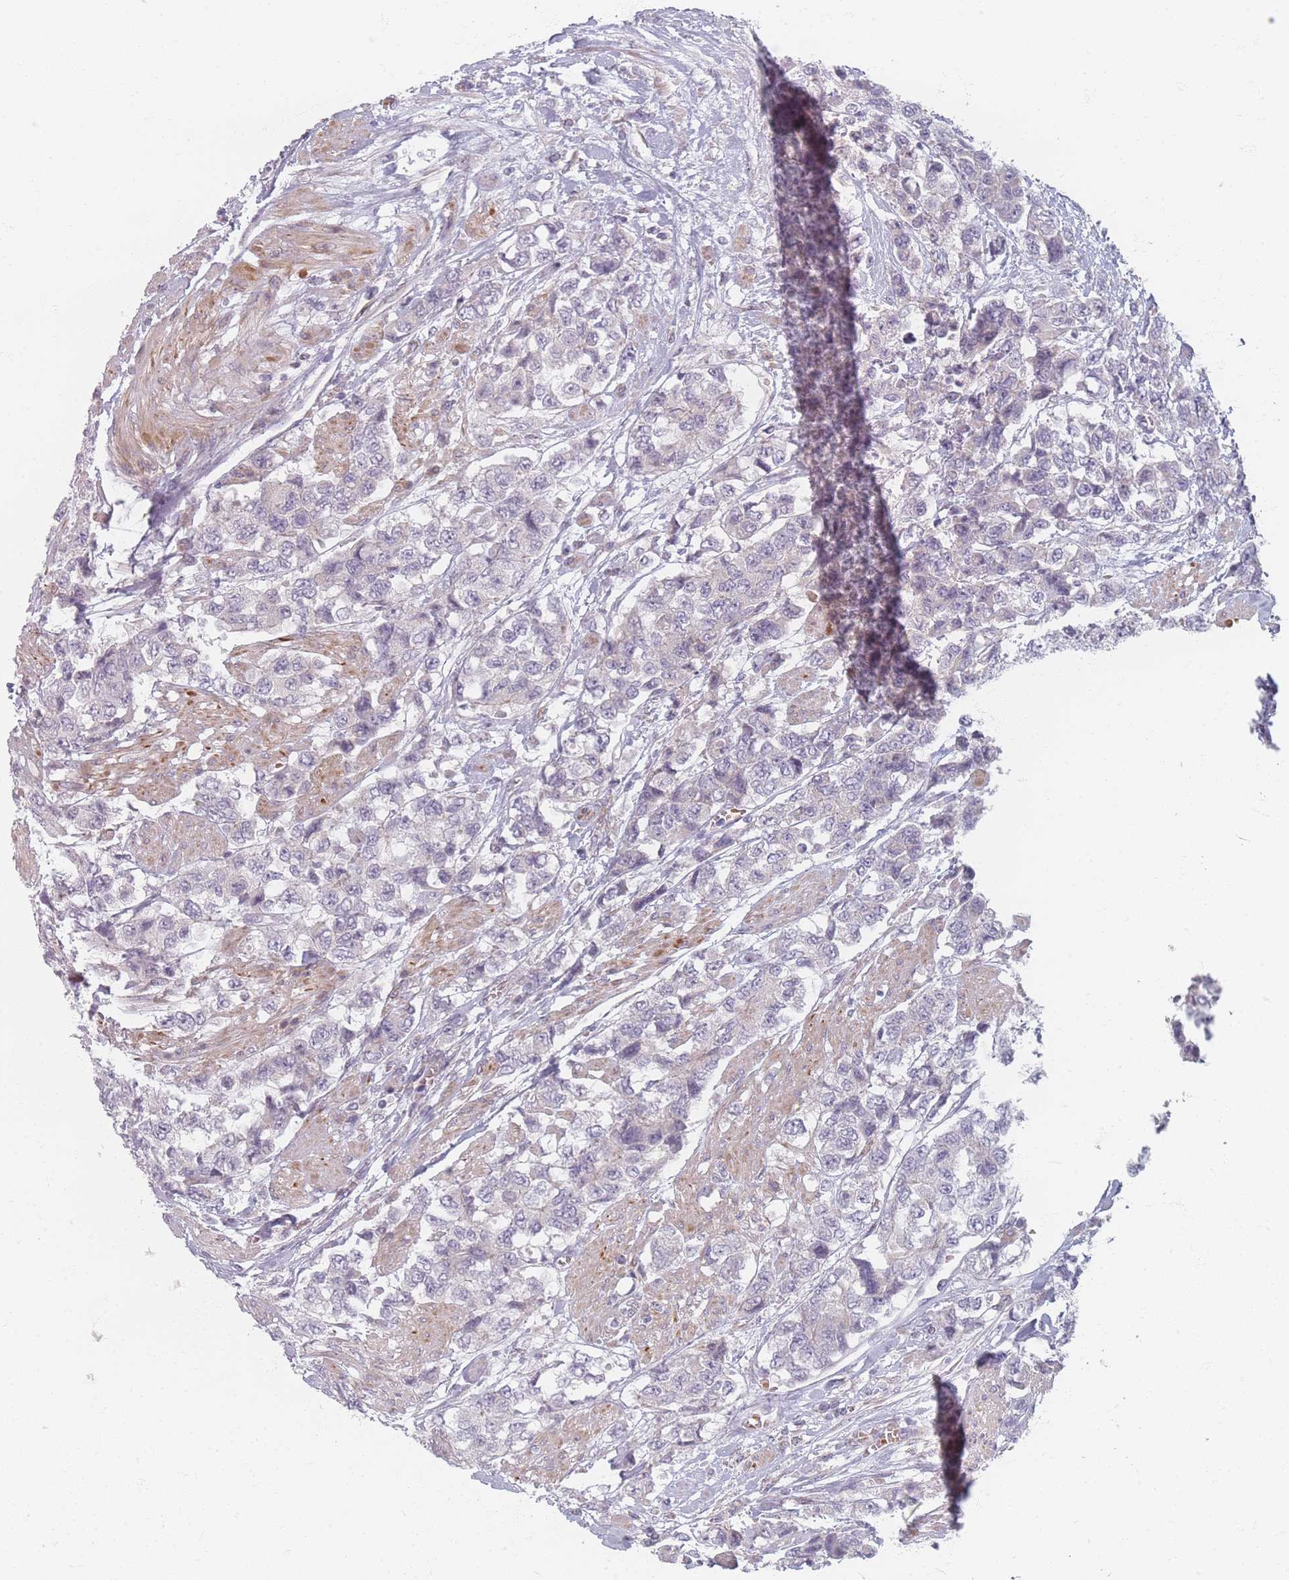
{"staining": {"intensity": "negative", "quantity": "none", "location": "none"}, "tissue": "urothelial cancer", "cell_type": "Tumor cells", "image_type": "cancer", "snomed": [{"axis": "morphology", "description": "Urothelial carcinoma, High grade"}, {"axis": "topography", "description": "Urinary bladder"}], "caption": "There is no significant expression in tumor cells of high-grade urothelial carcinoma.", "gene": "TMOD1", "patient": {"sex": "female", "age": 78}}